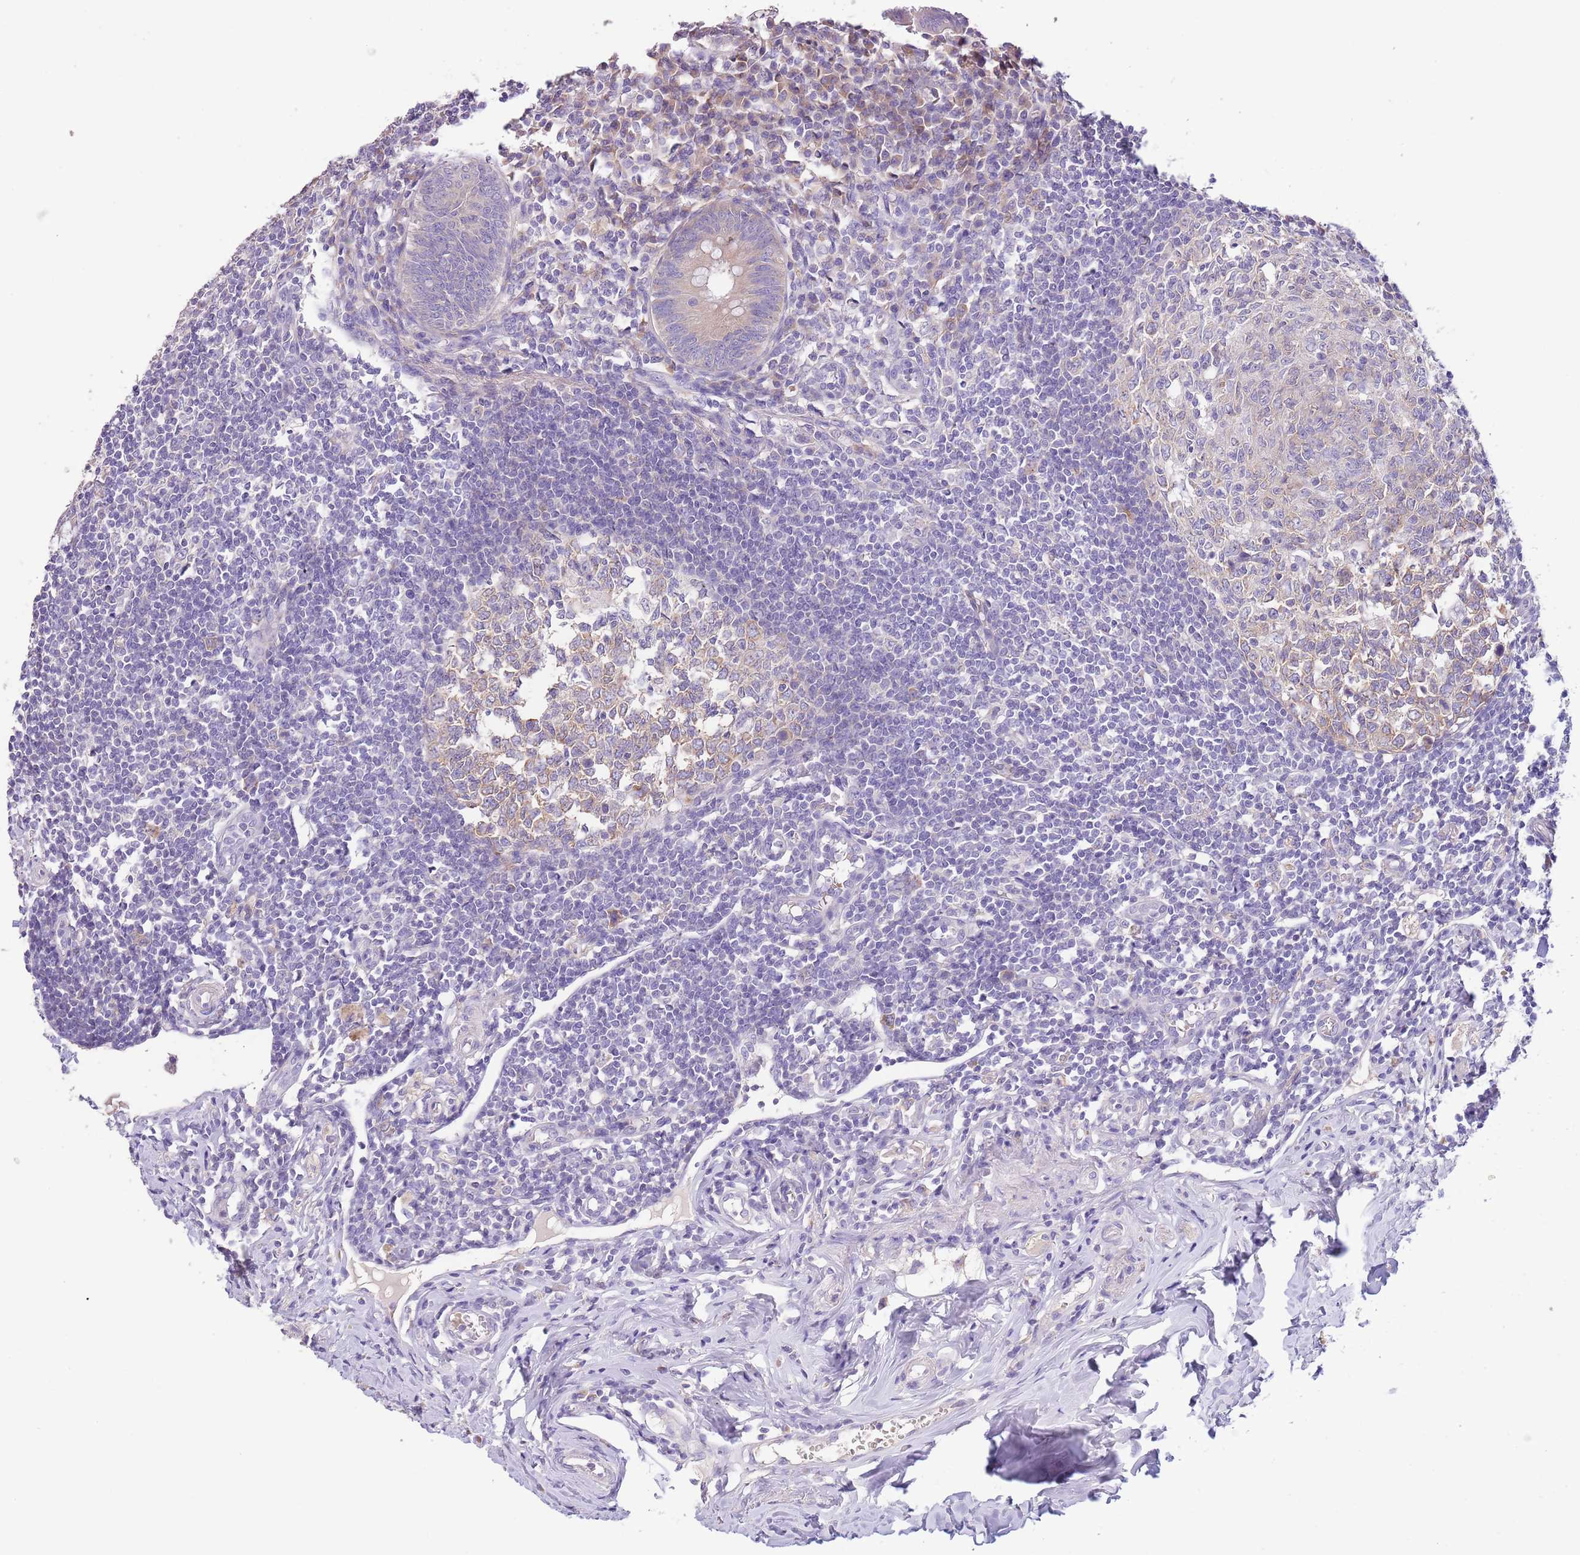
{"staining": {"intensity": "weak", "quantity": "<25%", "location": "cytoplasmic/membranous"}, "tissue": "appendix", "cell_type": "Glandular cells", "image_type": "normal", "snomed": [{"axis": "morphology", "description": "Normal tissue, NOS"}, {"axis": "topography", "description": "Appendix"}], "caption": "There is no significant positivity in glandular cells of appendix.", "gene": "ZNF658", "patient": {"sex": "female", "age": 33}}